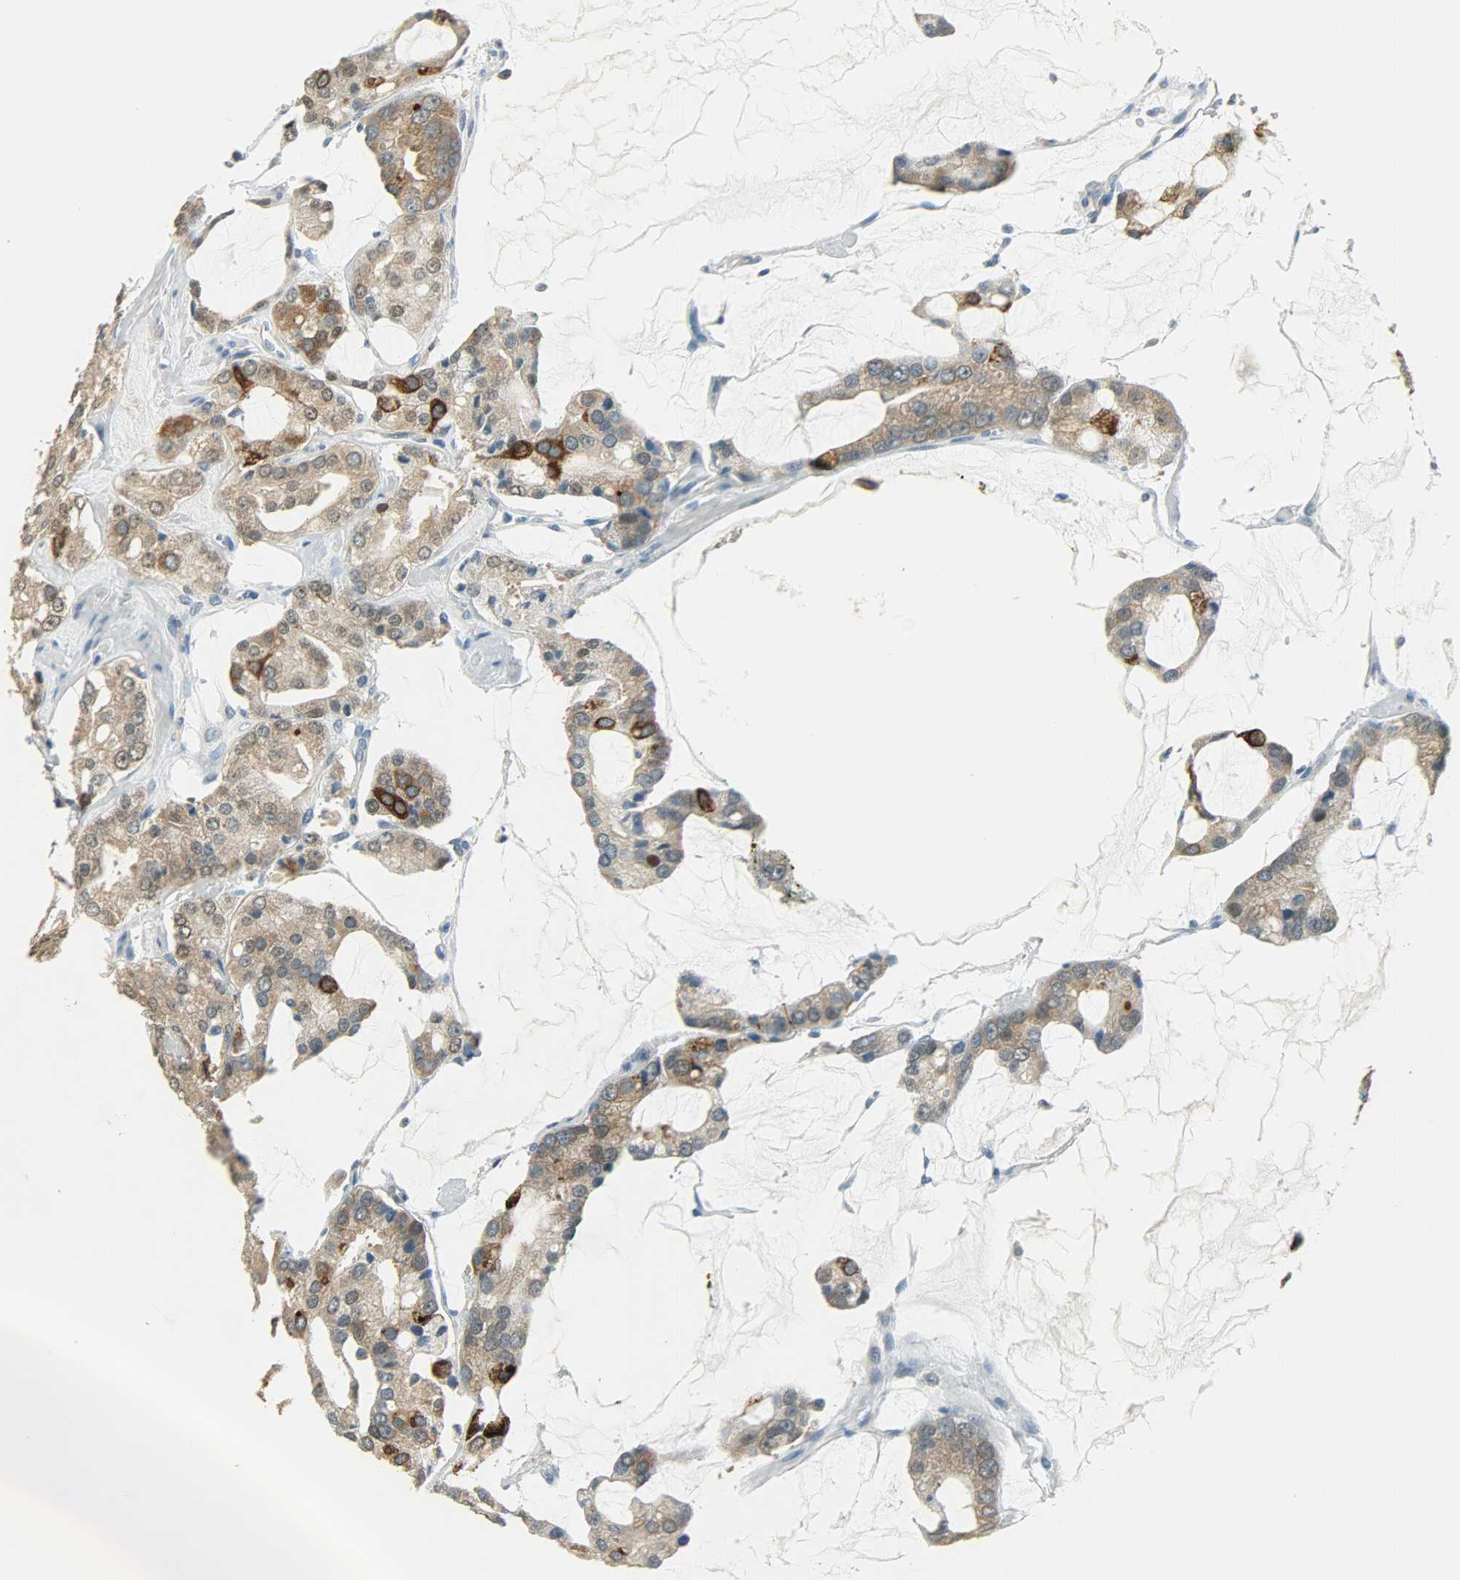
{"staining": {"intensity": "strong", "quantity": "25%-75%", "location": "cytoplasmic/membranous"}, "tissue": "prostate cancer", "cell_type": "Tumor cells", "image_type": "cancer", "snomed": [{"axis": "morphology", "description": "Adenocarcinoma, High grade"}, {"axis": "topography", "description": "Prostate"}], "caption": "Strong cytoplasmic/membranous staining is seen in approximately 25%-75% of tumor cells in high-grade adenocarcinoma (prostate). The protein is shown in brown color, while the nuclei are stained blue.", "gene": "PRMT5", "patient": {"sex": "male", "age": 67}}